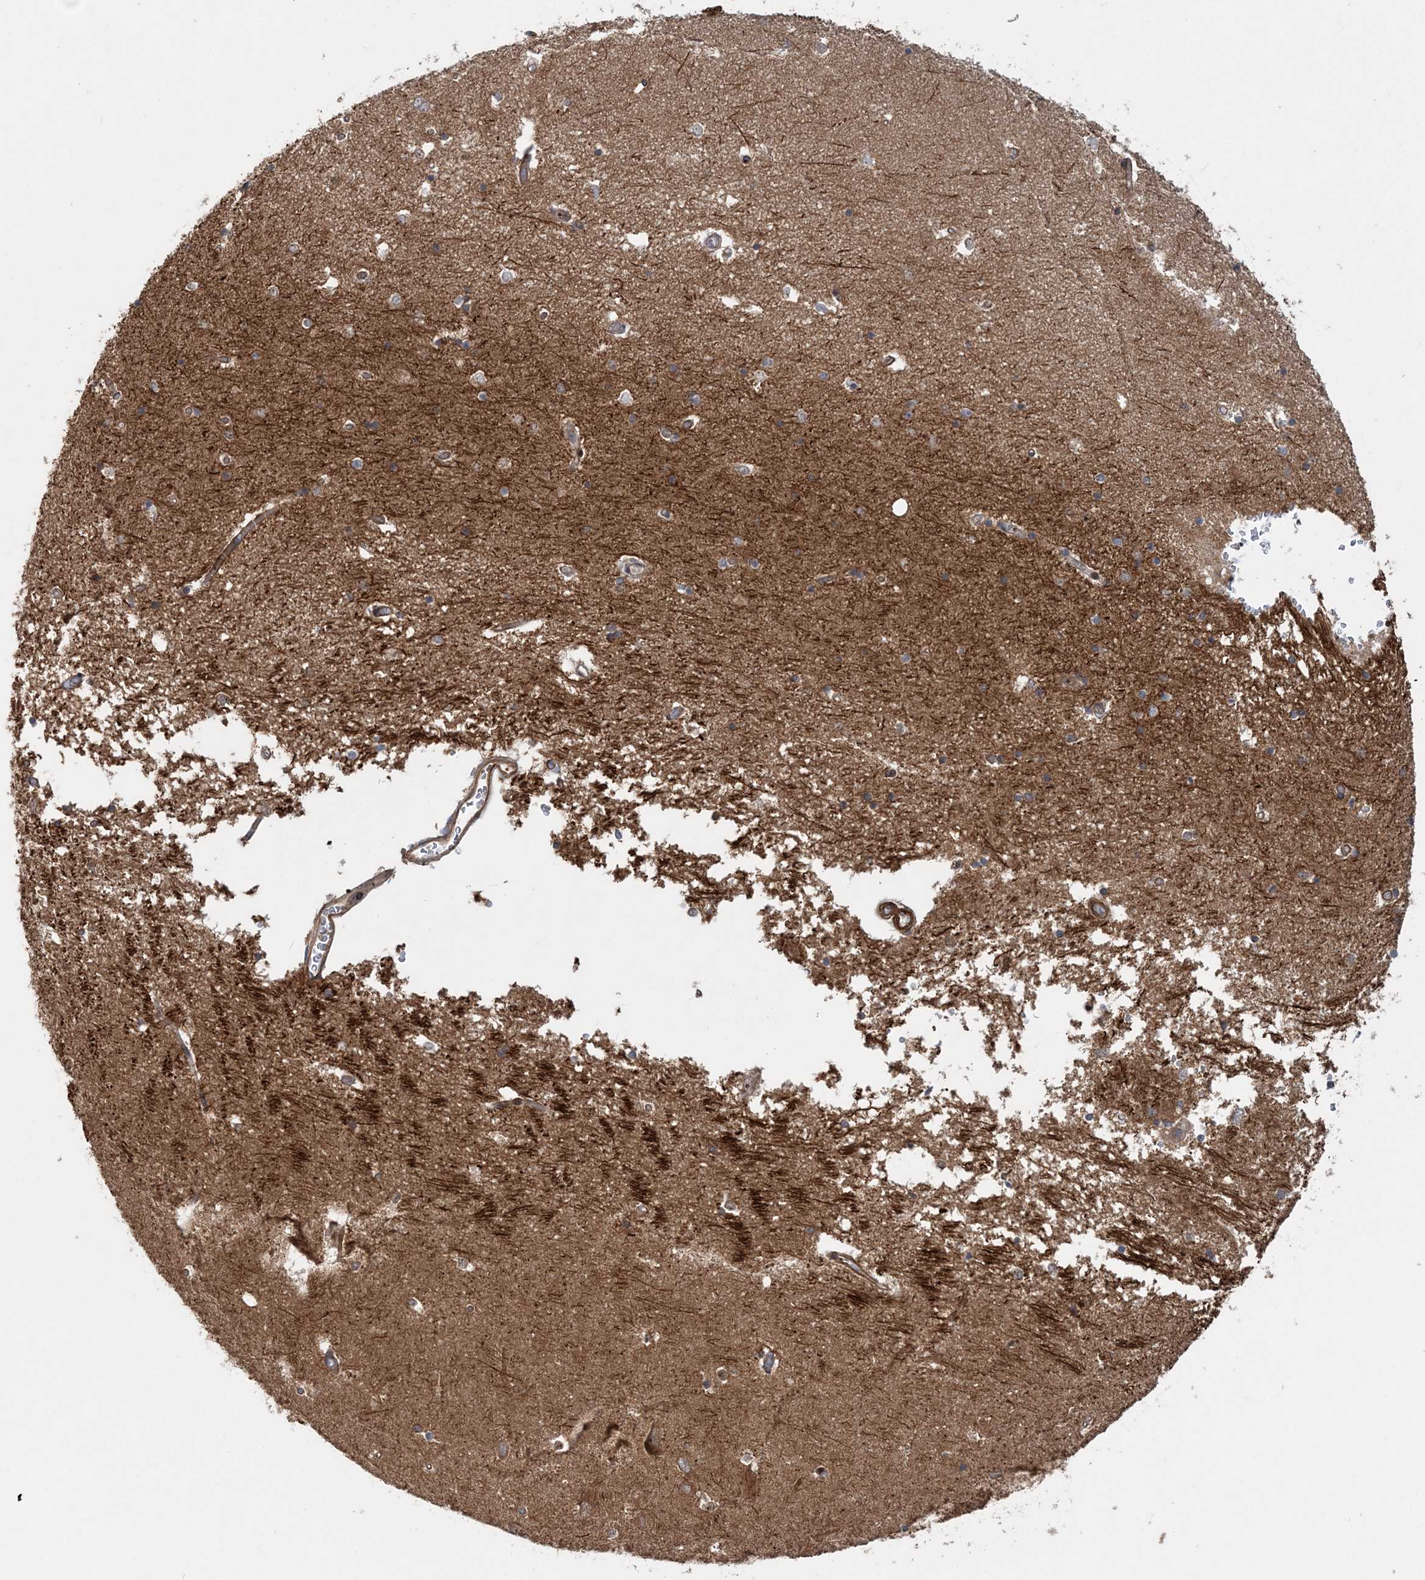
{"staining": {"intensity": "moderate", "quantity": "<25%", "location": "cytoplasmic/membranous"}, "tissue": "hippocampus", "cell_type": "Glial cells", "image_type": "normal", "snomed": [{"axis": "morphology", "description": "Normal tissue, NOS"}, {"axis": "topography", "description": "Hippocampus"}], "caption": "A photomicrograph of human hippocampus stained for a protein shows moderate cytoplasmic/membranous brown staining in glial cells. (DAB (3,3'-diaminobenzidine) IHC, brown staining for protein, blue staining for nuclei).", "gene": "GEMIN5", "patient": {"sex": "male", "age": 45}}